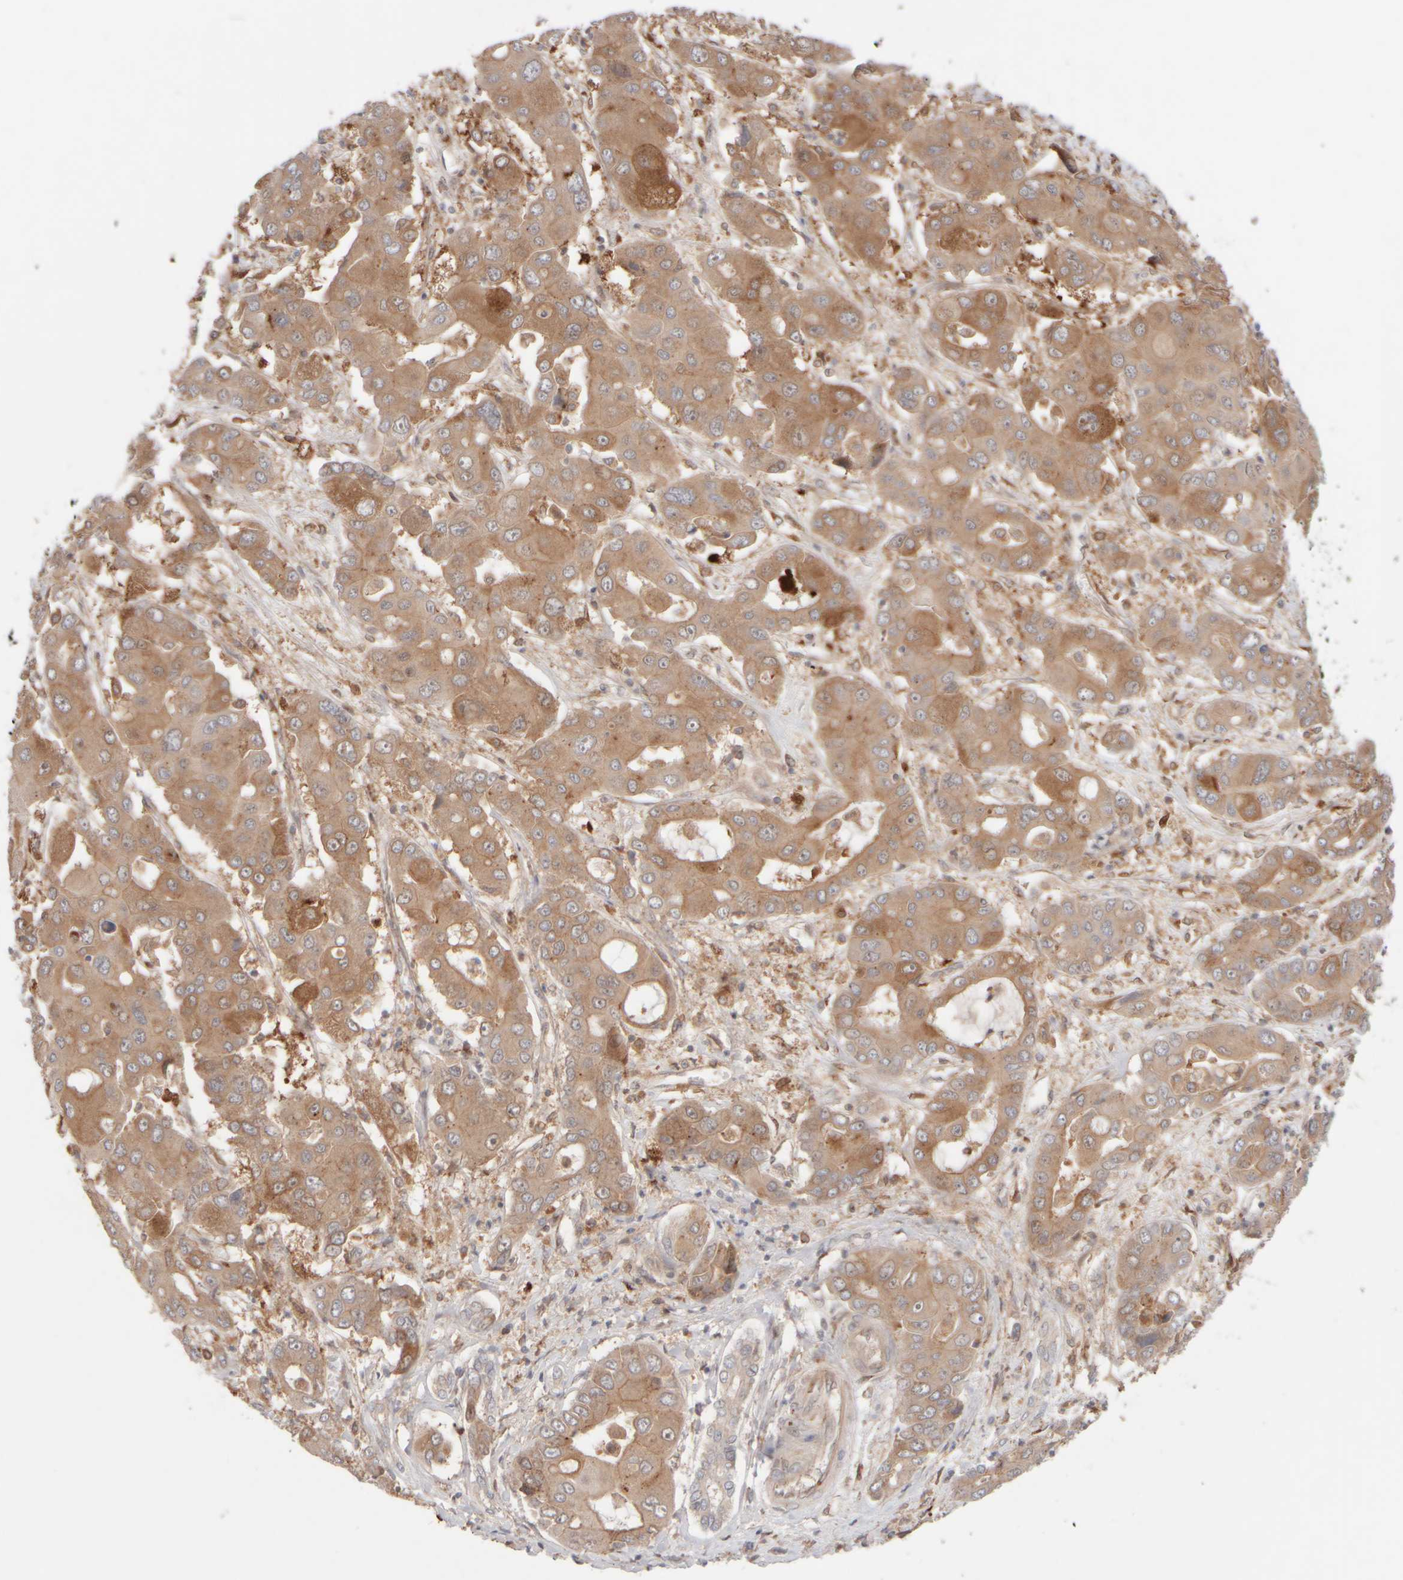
{"staining": {"intensity": "moderate", "quantity": ">75%", "location": "cytoplasmic/membranous"}, "tissue": "liver cancer", "cell_type": "Tumor cells", "image_type": "cancer", "snomed": [{"axis": "morphology", "description": "Cholangiocarcinoma"}, {"axis": "topography", "description": "Liver"}], "caption": "Protein expression by immunohistochemistry (IHC) displays moderate cytoplasmic/membranous expression in approximately >75% of tumor cells in liver cholangiocarcinoma.", "gene": "GCN1", "patient": {"sex": "male", "age": 67}}